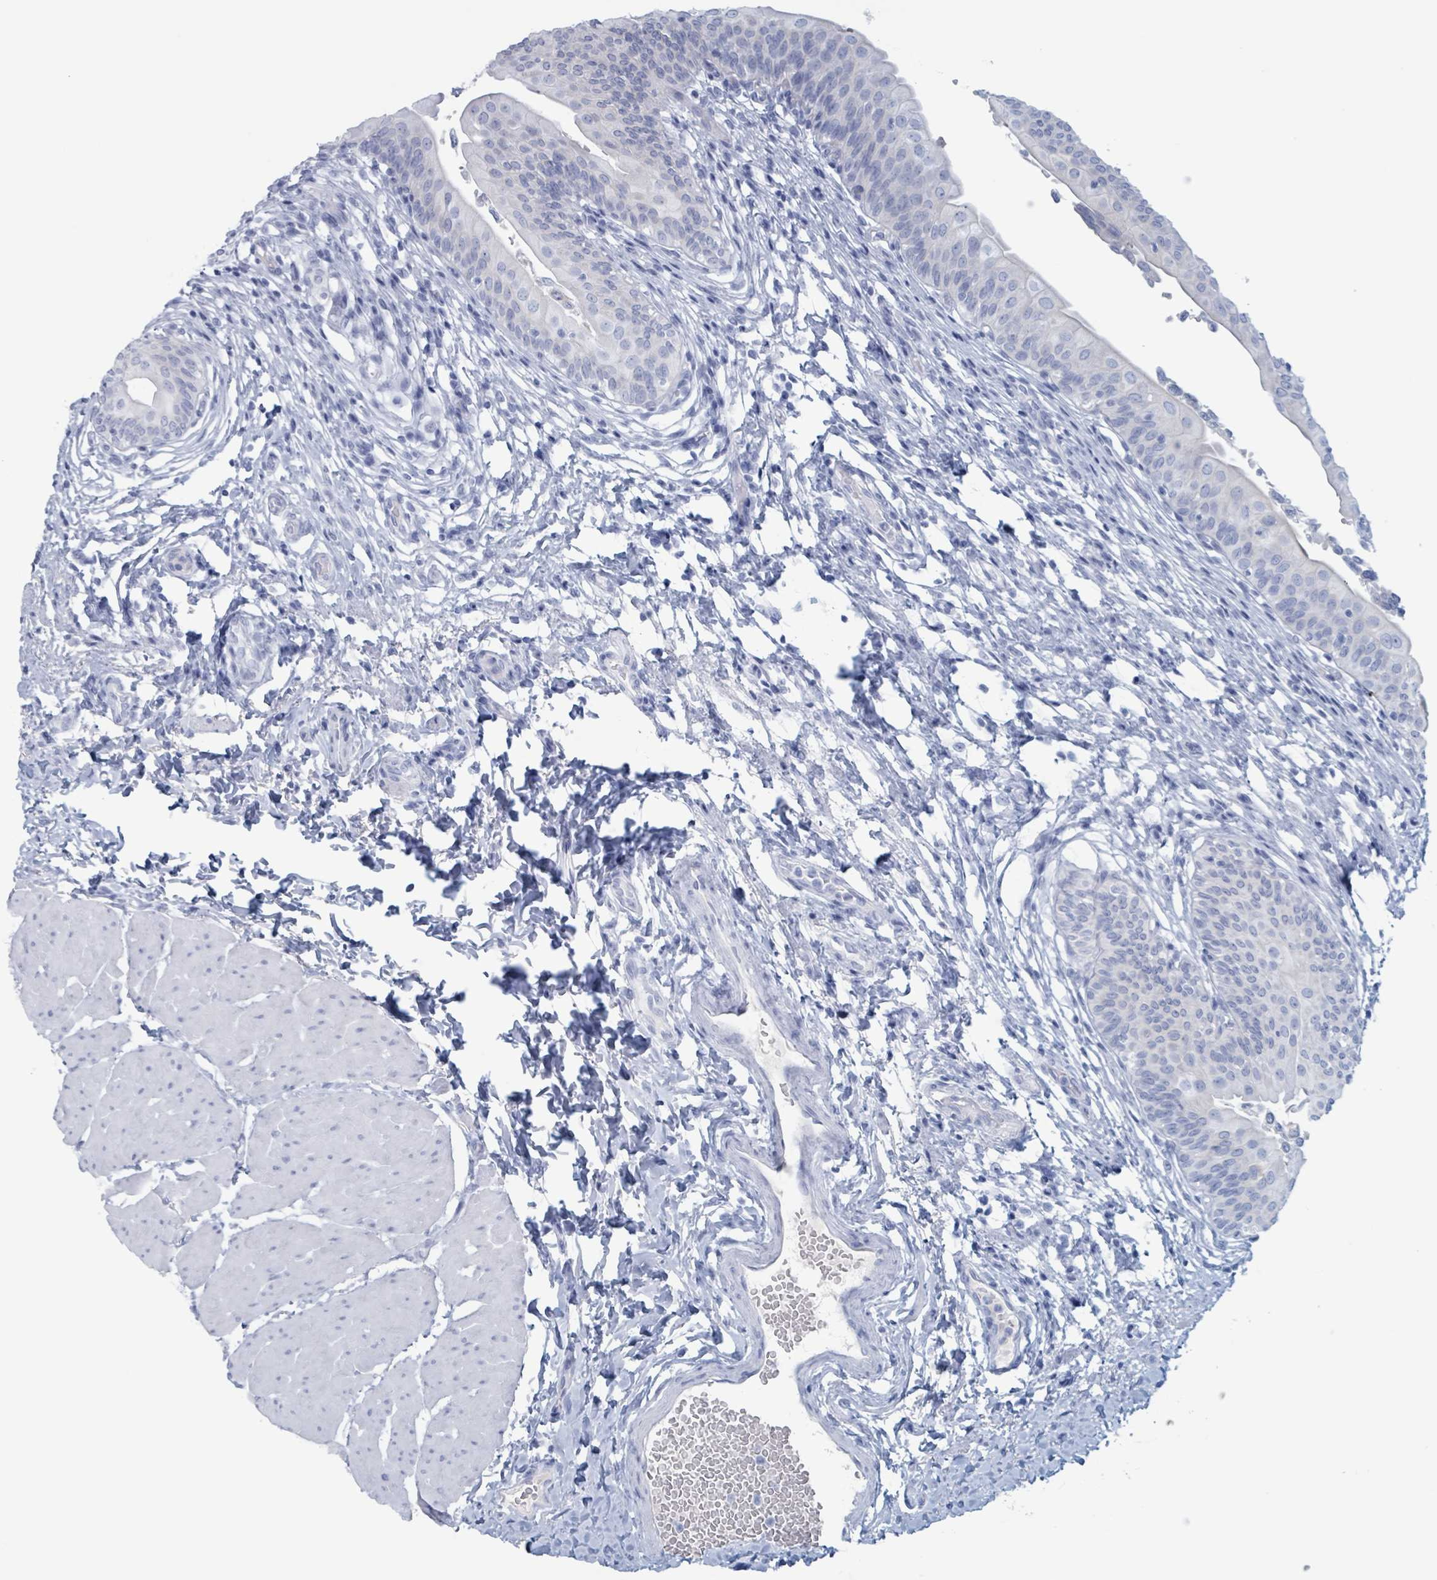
{"staining": {"intensity": "negative", "quantity": "none", "location": "none"}, "tissue": "urothelial cancer", "cell_type": "Tumor cells", "image_type": "cancer", "snomed": [{"axis": "morphology", "description": "Urothelial carcinoma, NOS"}, {"axis": "topography", "description": "Urinary bladder"}], "caption": "The immunohistochemistry image has no significant staining in tumor cells of transitional cell carcinoma tissue.", "gene": "KLK4", "patient": {"sex": "male", "age": 59}}